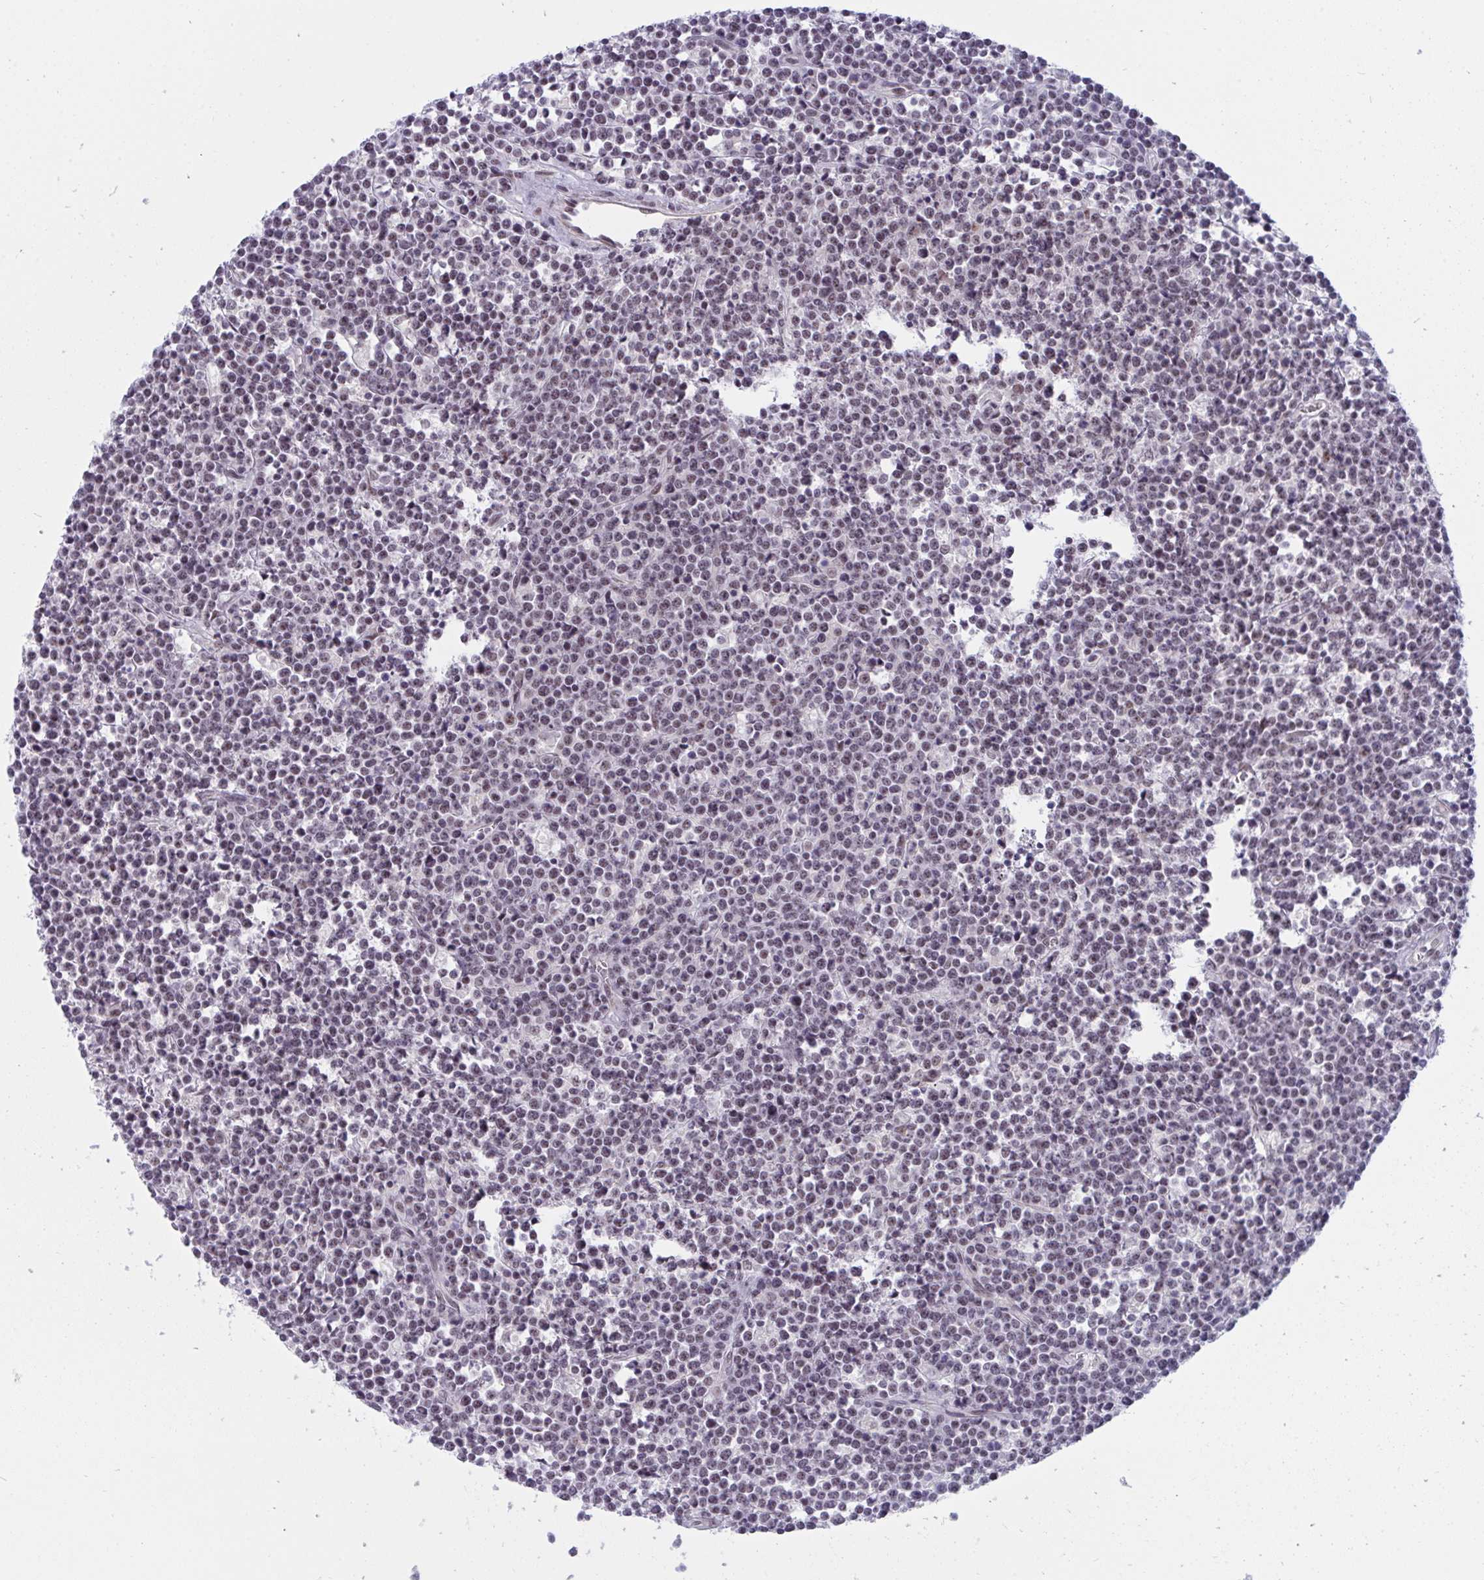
{"staining": {"intensity": "negative", "quantity": "none", "location": "none"}, "tissue": "lymphoma", "cell_type": "Tumor cells", "image_type": "cancer", "snomed": [{"axis": "morphology", "description": "Malignant lymphoma, non-Hodgkin's type, High grade"}, {"axis": "topography", "description": "Ovary"}], "caption": "A histopathology image of human high-grade malignant lymphoma, non-Hodgkin's type is negative for staining in tumor cells.", "gene": "PRR14", "patient": {"sex": "female", "age": 56}}